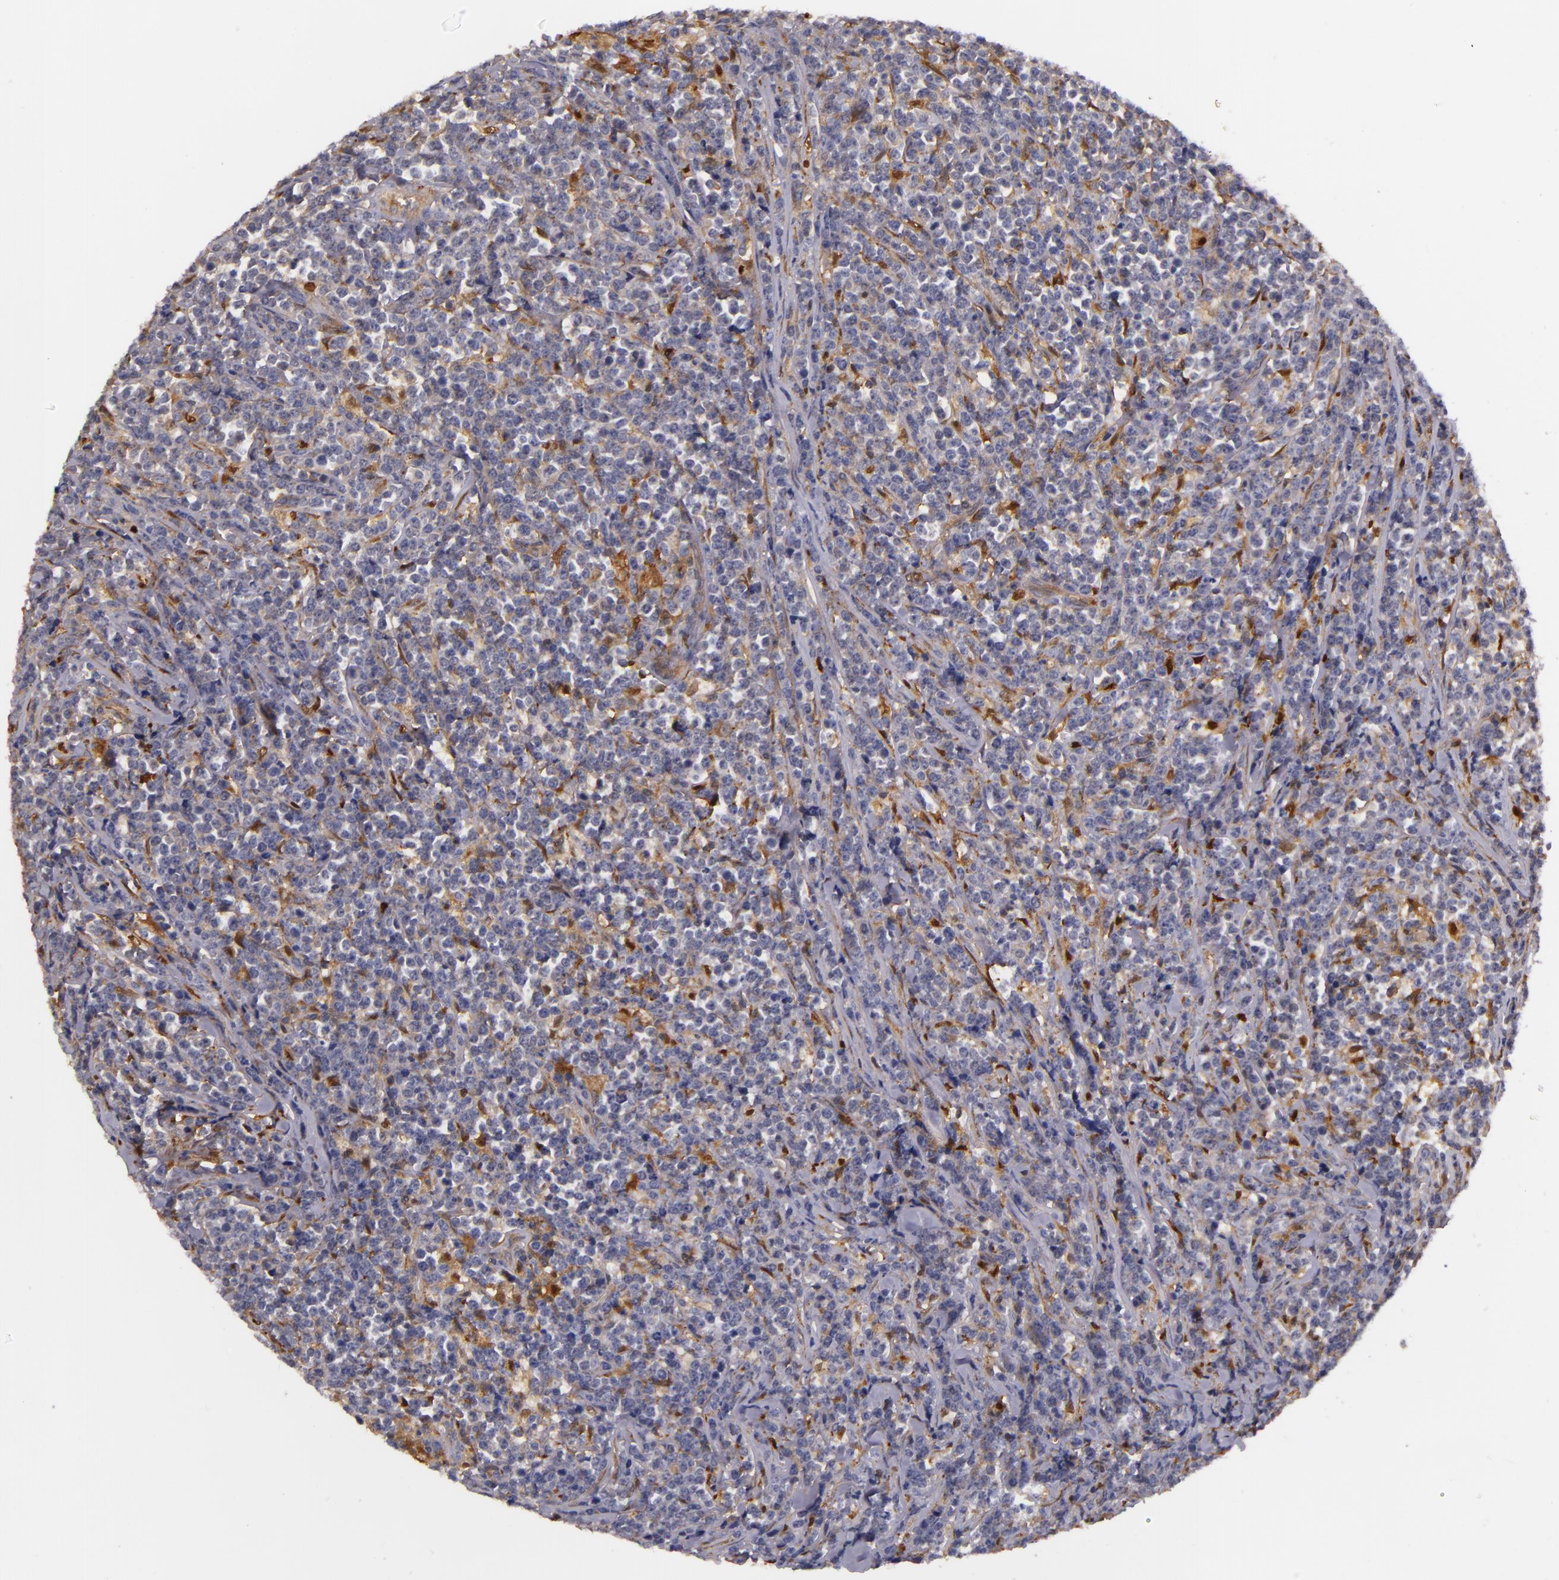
{"staining": {"intensity": "weak", "quantity": ">75%", "location": "cytoplasmic/membranous"}, "tissue": "lymphoma", "cell_type": "Tumor cells", "image_type": "cancer", "snomed": [{"axis": "morphology", "description": "Malignant lymphoma, non-Hodgkin's type, High grade"}, {"axis": "topography", "description": "Small intestine"}, {"axis": "topography", "description": "Colon"}], "caption": "Immunohistochemistry (IHC) photomicrograph of neoplastic tissue: malignant lymphoma, non-Hodgkin's type (high-grade) stained using immunohistochemistry (IHC) reveals low levels of weak protein expression localized specifically in the cytoplasmic/membranous of tumor cells, appearing as a cytoplasmic/membranous brown color.", "gene": "TOM1", "patient": {"sex": "male", "age": 8}}